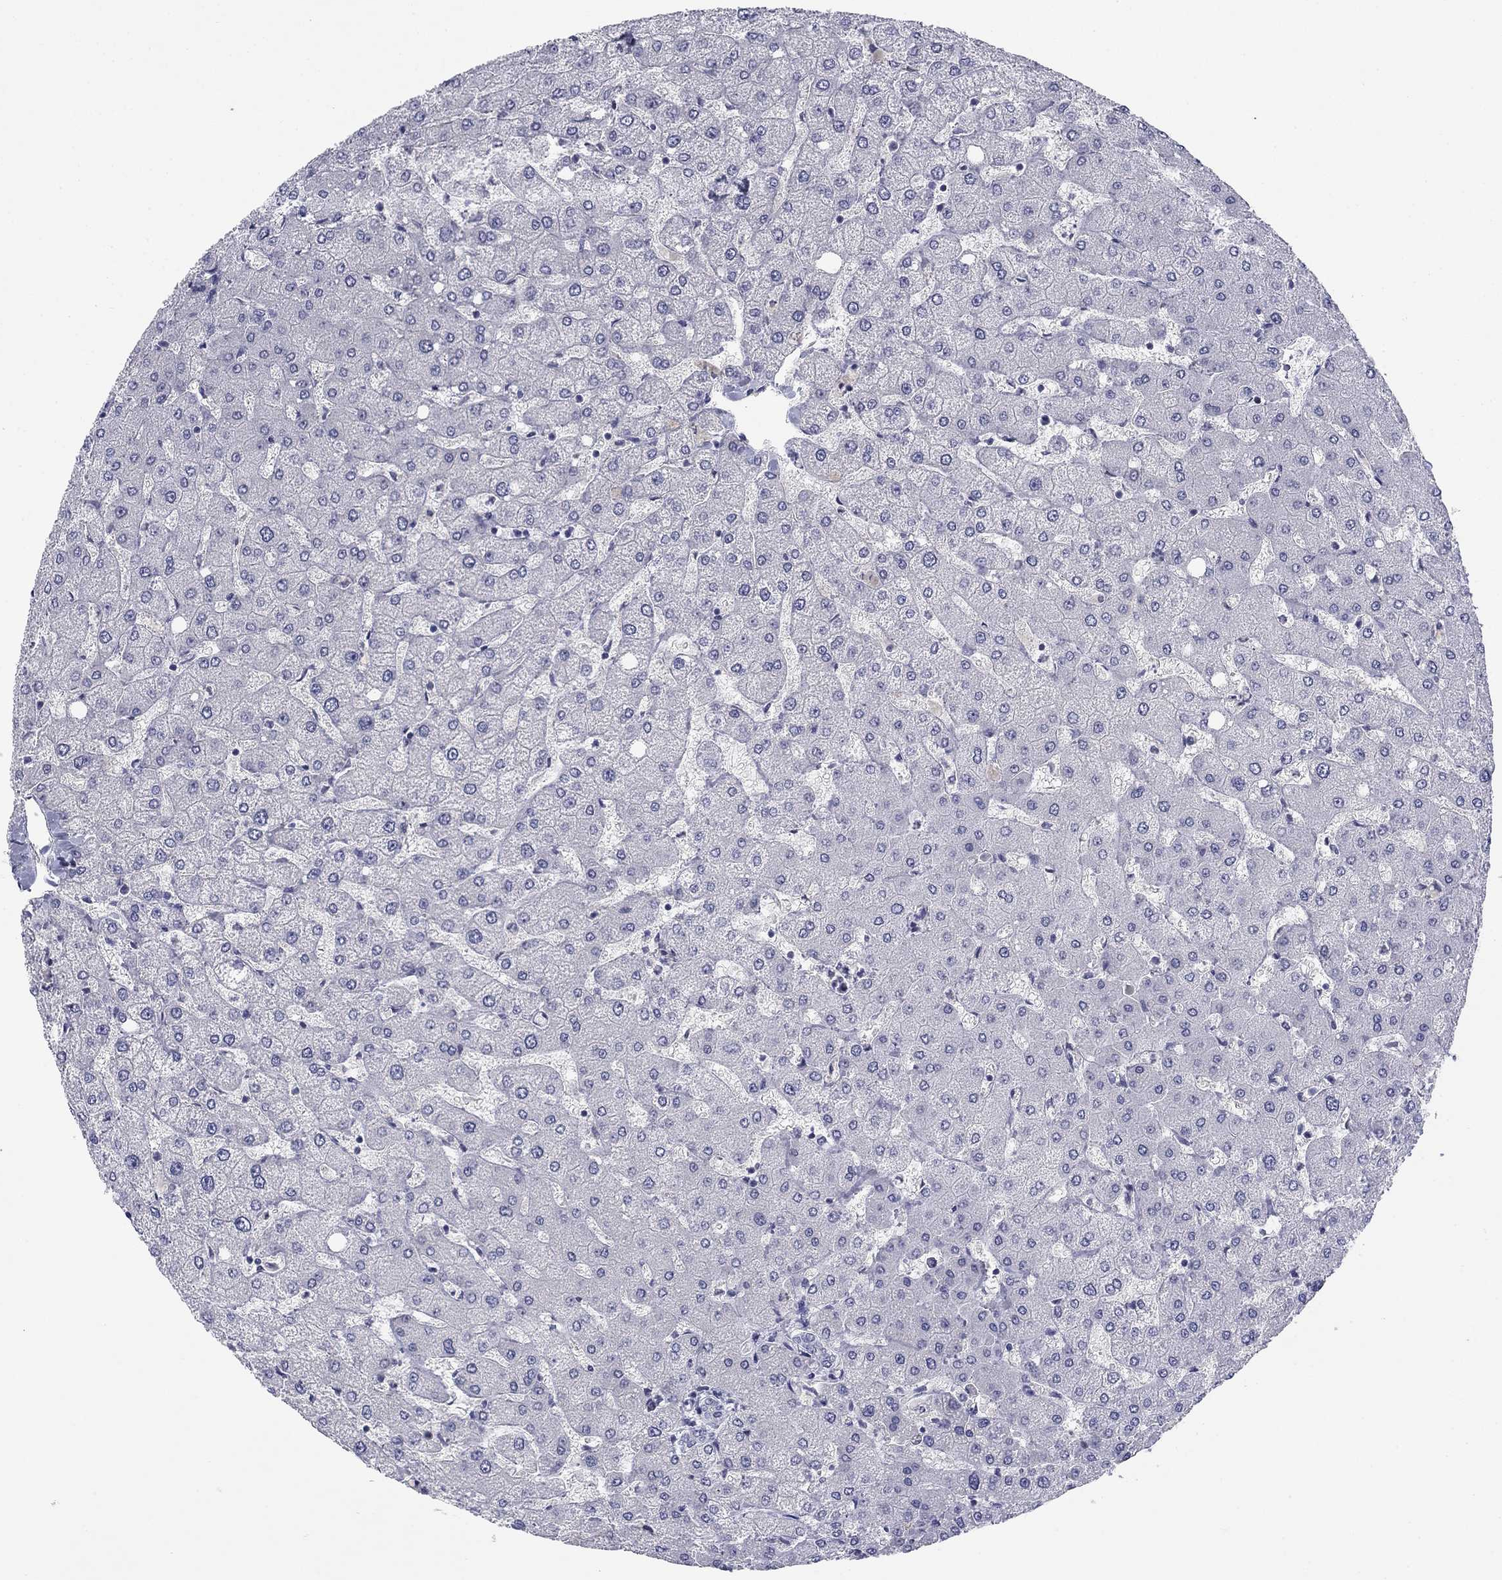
{"staining": {"intensity": "negative", "quantity": "none", "location": "none"}, "tissue": "liver", "cell_type": "Cholangiocytes", "image_type": "normal", "snomed": [{"axis": "morphology", "description": "Normal tissue, NOS"}, {"axis": "topography", "description": "Liver"}], "caption": "Immunohistochemistry photomicrograph of benign human liver stained for a protein (brown), which displays no staining in cholangiocytes. (Immunohistochemistry, brightfield microscopy, high magnification).", "gene": "TIGD4", "patient": {"sex": "female", "age": 54}}